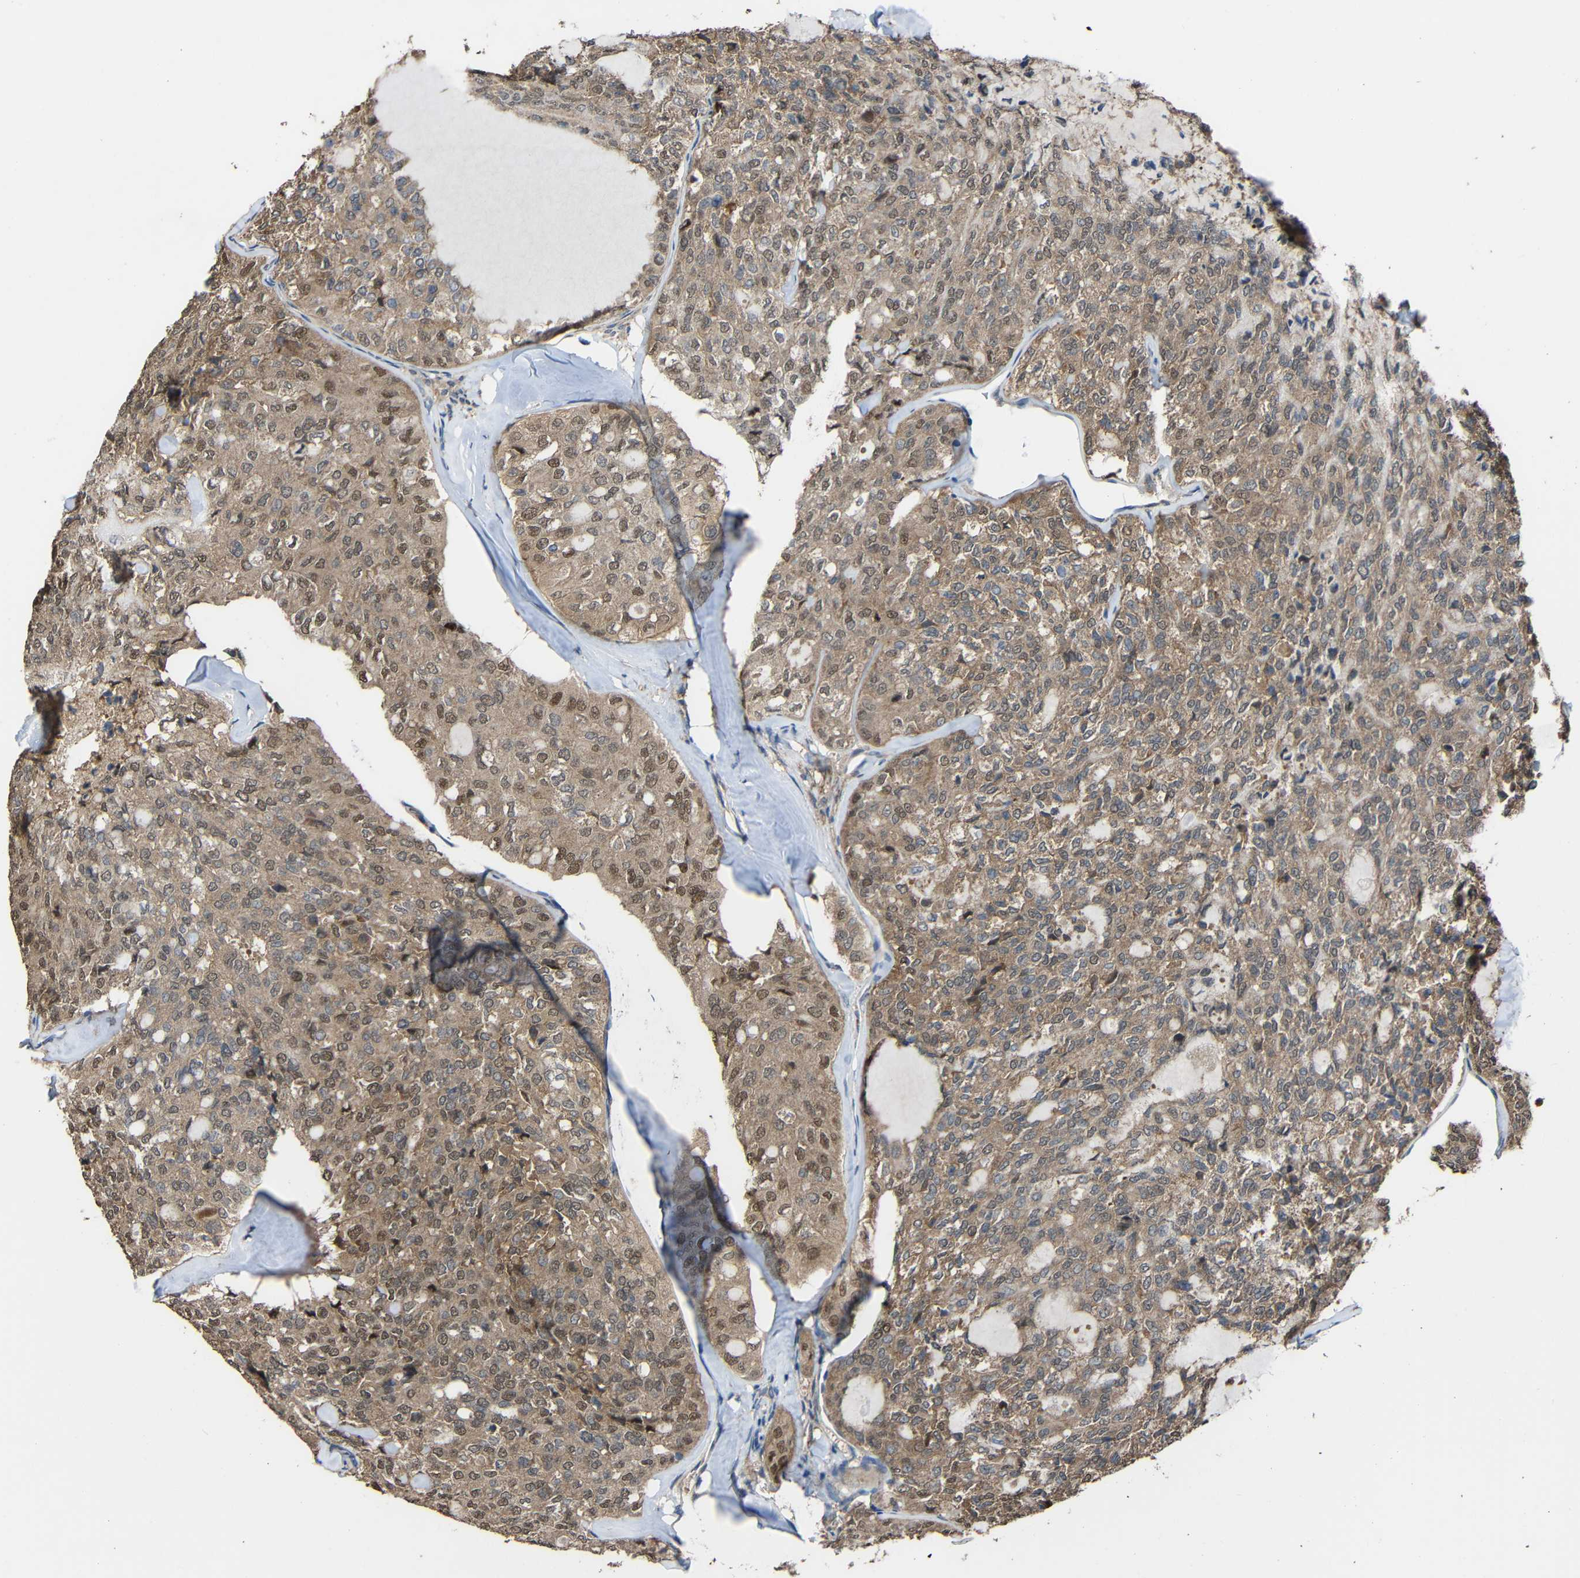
{"staining": {"intensity": "moderate", "quantity": ">75%", "location": "cytoplasmic/membranous,nuclear"}, "tissue": "thyroid cancer", "cell_type": "Tumor cells", "image_type": "cancer", "snomed": [{"axis": "morphology", "description": "Follicular adenoma carcinoma, NOS"}, {"axis": "topography", "description": "Thyroid gland"}], "caption": "Protein expression analysis of follicular adenoma carcinoma (thyroid) displays moderate cytoplasmic/membranous and nuclear expression in about >75% of tumor cells.", "gene": "CHST9", "patient": {"sex": "male", "age": 75}}